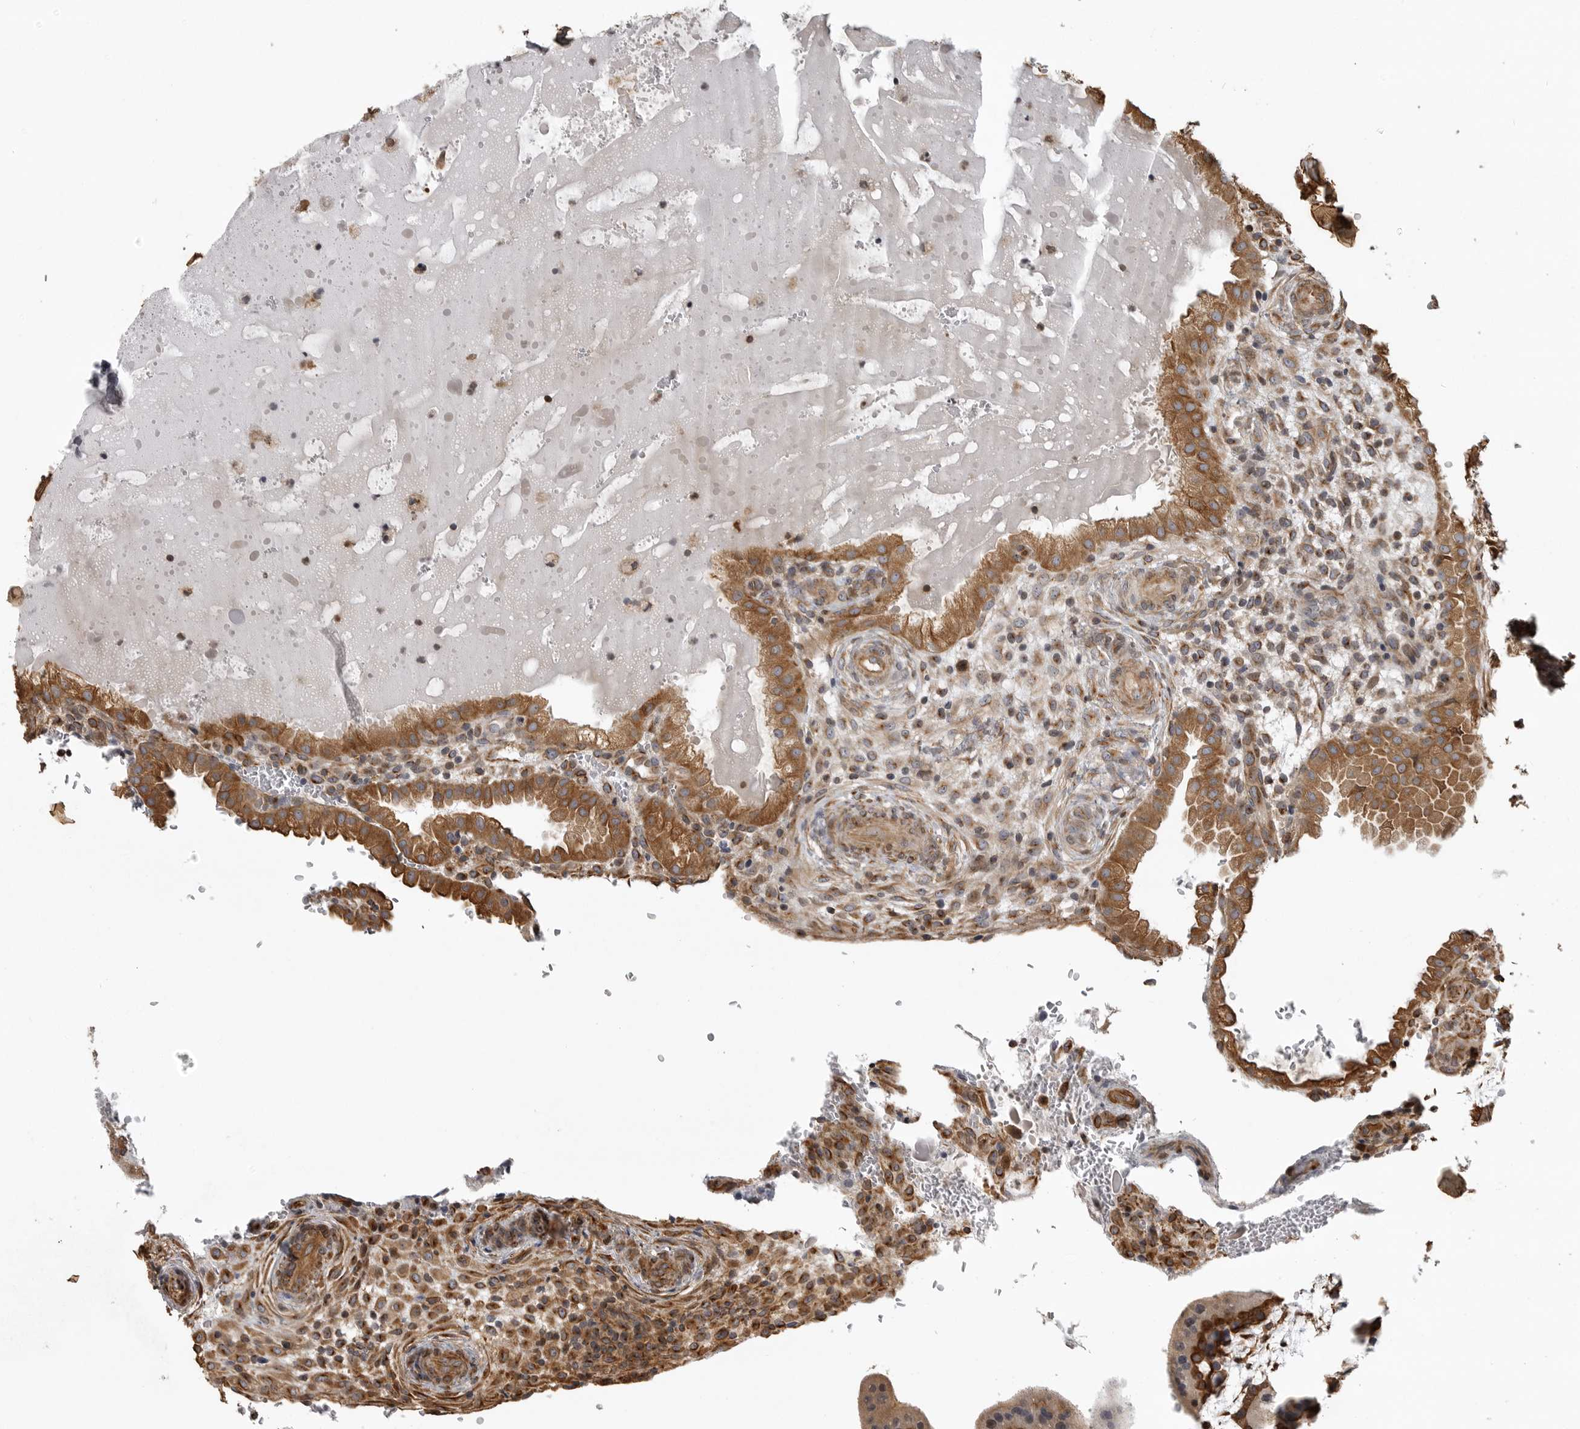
{"staining": {"intensity": "moderate", "quantity": ">75%", "location": "cytoplasmic/membranous"}, "tissue": "placenta", "cell_type": "Decidual cells", "image_type": "normal", "snomed": [{"axis": "morphology", "description": "Normal tissue, NOS"}, {"axis": "topography", "description": "Placenta"}], "caption": "Immunohistochemistry (IHC) image of benign human placenta stained for a protein (brown), which demonstrates medium levels of moderate cytoplasmic/membranous staining in approximately >75% of decidual cells.", "gene": "ZNRF1", "patient": {"sex": "female", "age": 35}}